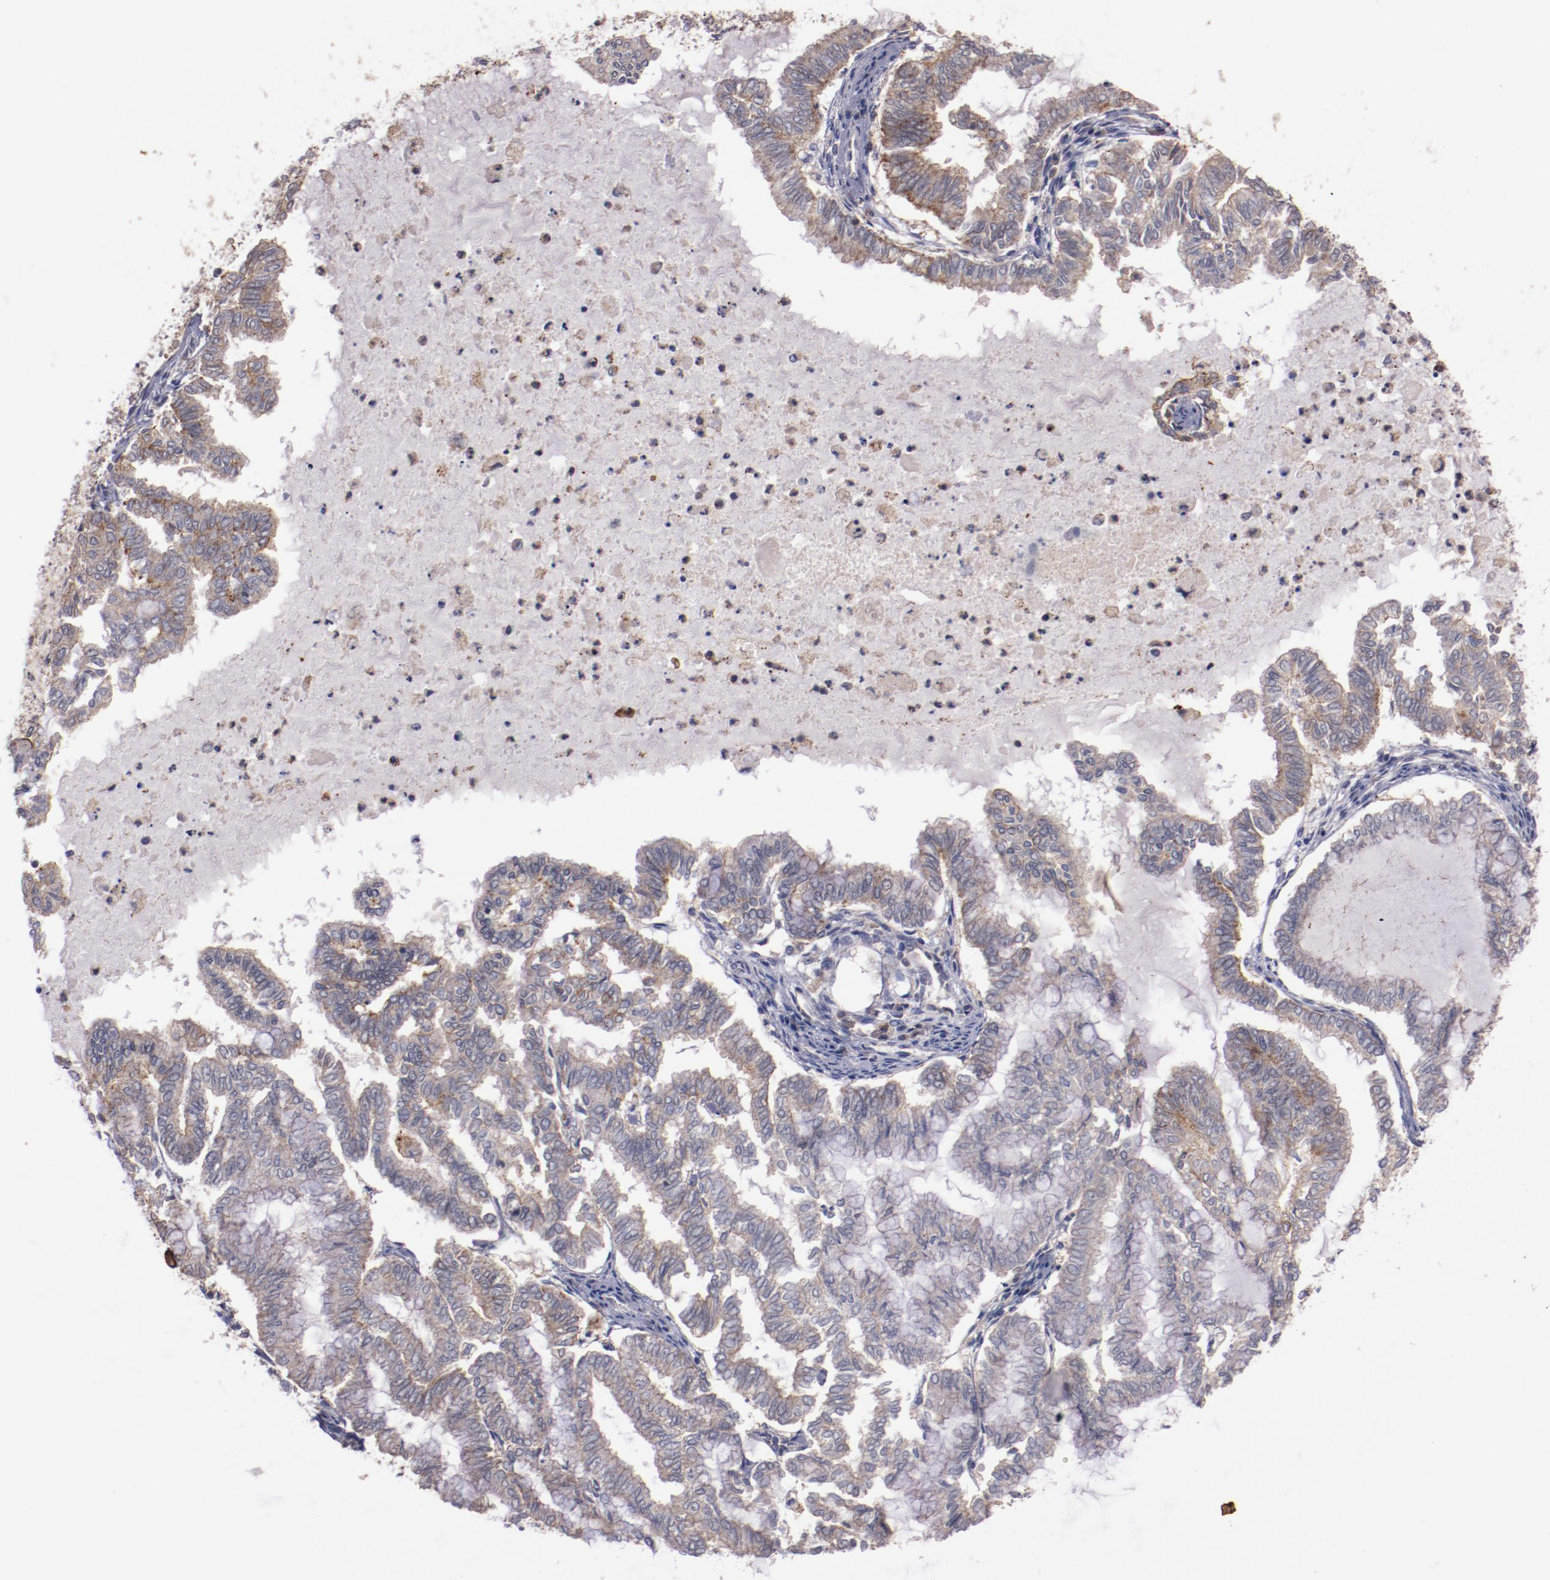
{"staining": {"intensity": "weak", "quantity": ">75%", "location": "cytoplasmic/membranous"}, "tissue": "endometrial cancer", "cell_type": "Tumor cells", "image_type": "cancer", "snomed": [{"axis": "morphology", "description": "Adenocarcinoma, NOS"}, {"axis": "topography", "description": "Endometrium"}], "caption": "Brown immunohistochemical staining in human endometrial cancer reveals weak cytoplasmic/membranous expression in about >75% of tumor cells.", "gene": "SYP", "patient": {"sex": "female", "age": 79}}